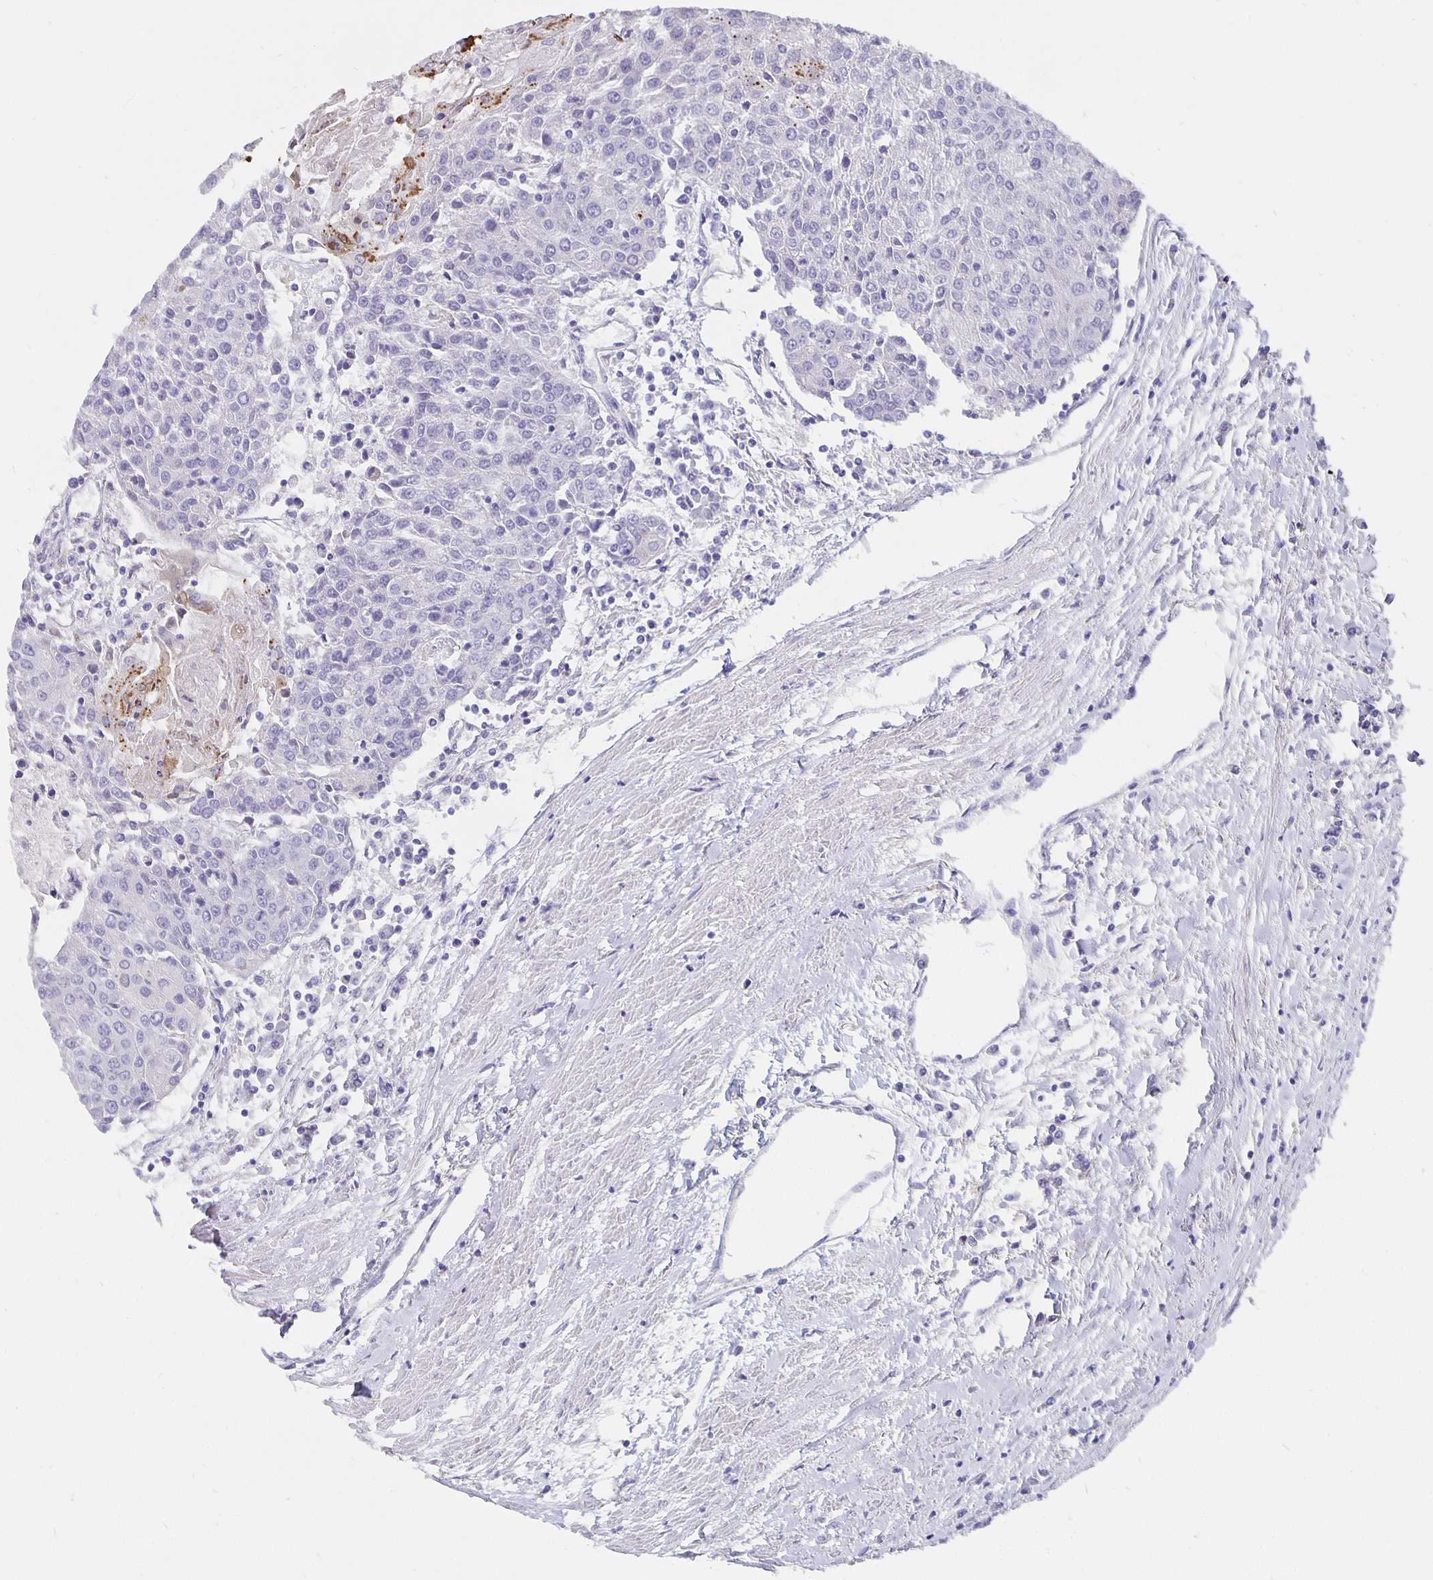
{"staining": {"intensity": "negative", "quantity": "none", "location": "none"}, "tissue": "urothelial cancer", "cell_type": "Tumor cells", "image_type": "cancer", "snomed": [{"axis": "morphology", "description": "Urothelial carcinoma, High grade"}, {"axis": "topography", "description": "Urinary bladder"}], "caption": "Immunohistochemistry (IHC) histopathology image of human urothelial cancer stained for a protein (brown), which reveals no staining in tumor cells.", "gene": "CFAP74", "patient": {"sex": "female", "age": 85}}